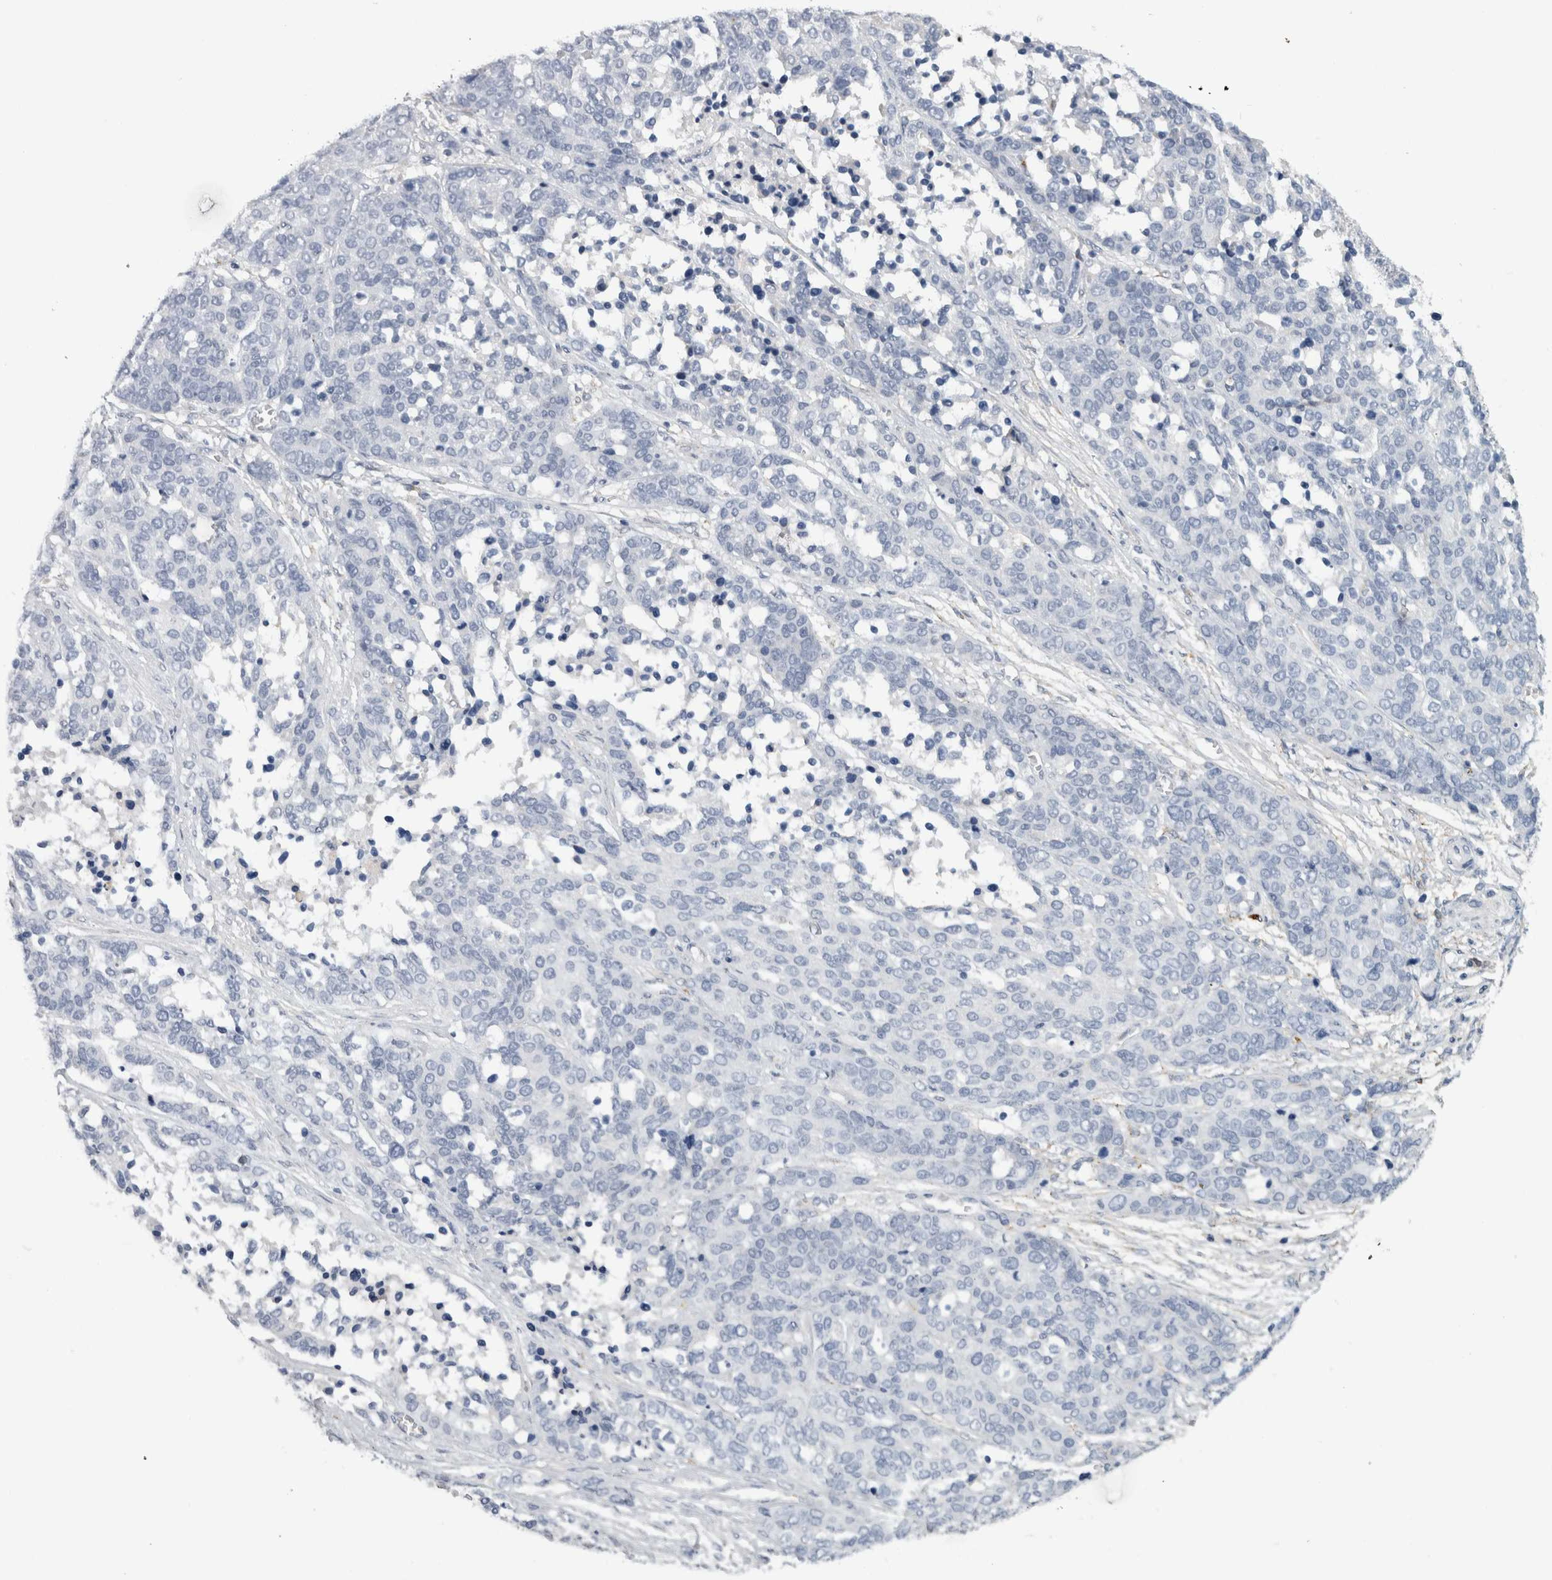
{"staining": {"intensity": "negative", "quantity": "none", "location": "none"}, "tissue": "ovarian cancer", "cell_type": "Tumor cells", "image_type": "cancer", "snomed": [{"axis": "morphology", "description": "Cystadenocarcinoma, serous, NOS"}, {"axis": "topography", "description": "Ovary"}], "caption": "Tumor cells show no significant protein staining in ovarian cancer (serous cystadenocarcinoma). Brightfield microscopy of immunohistochemistry (IHC) stained with DAB (3,3'-diaminobenzidine) (brown) and hematoxylin (blue), captured at high magnification.", "gene": "CD63", "patient": {"sex": "female", "age": 44}}